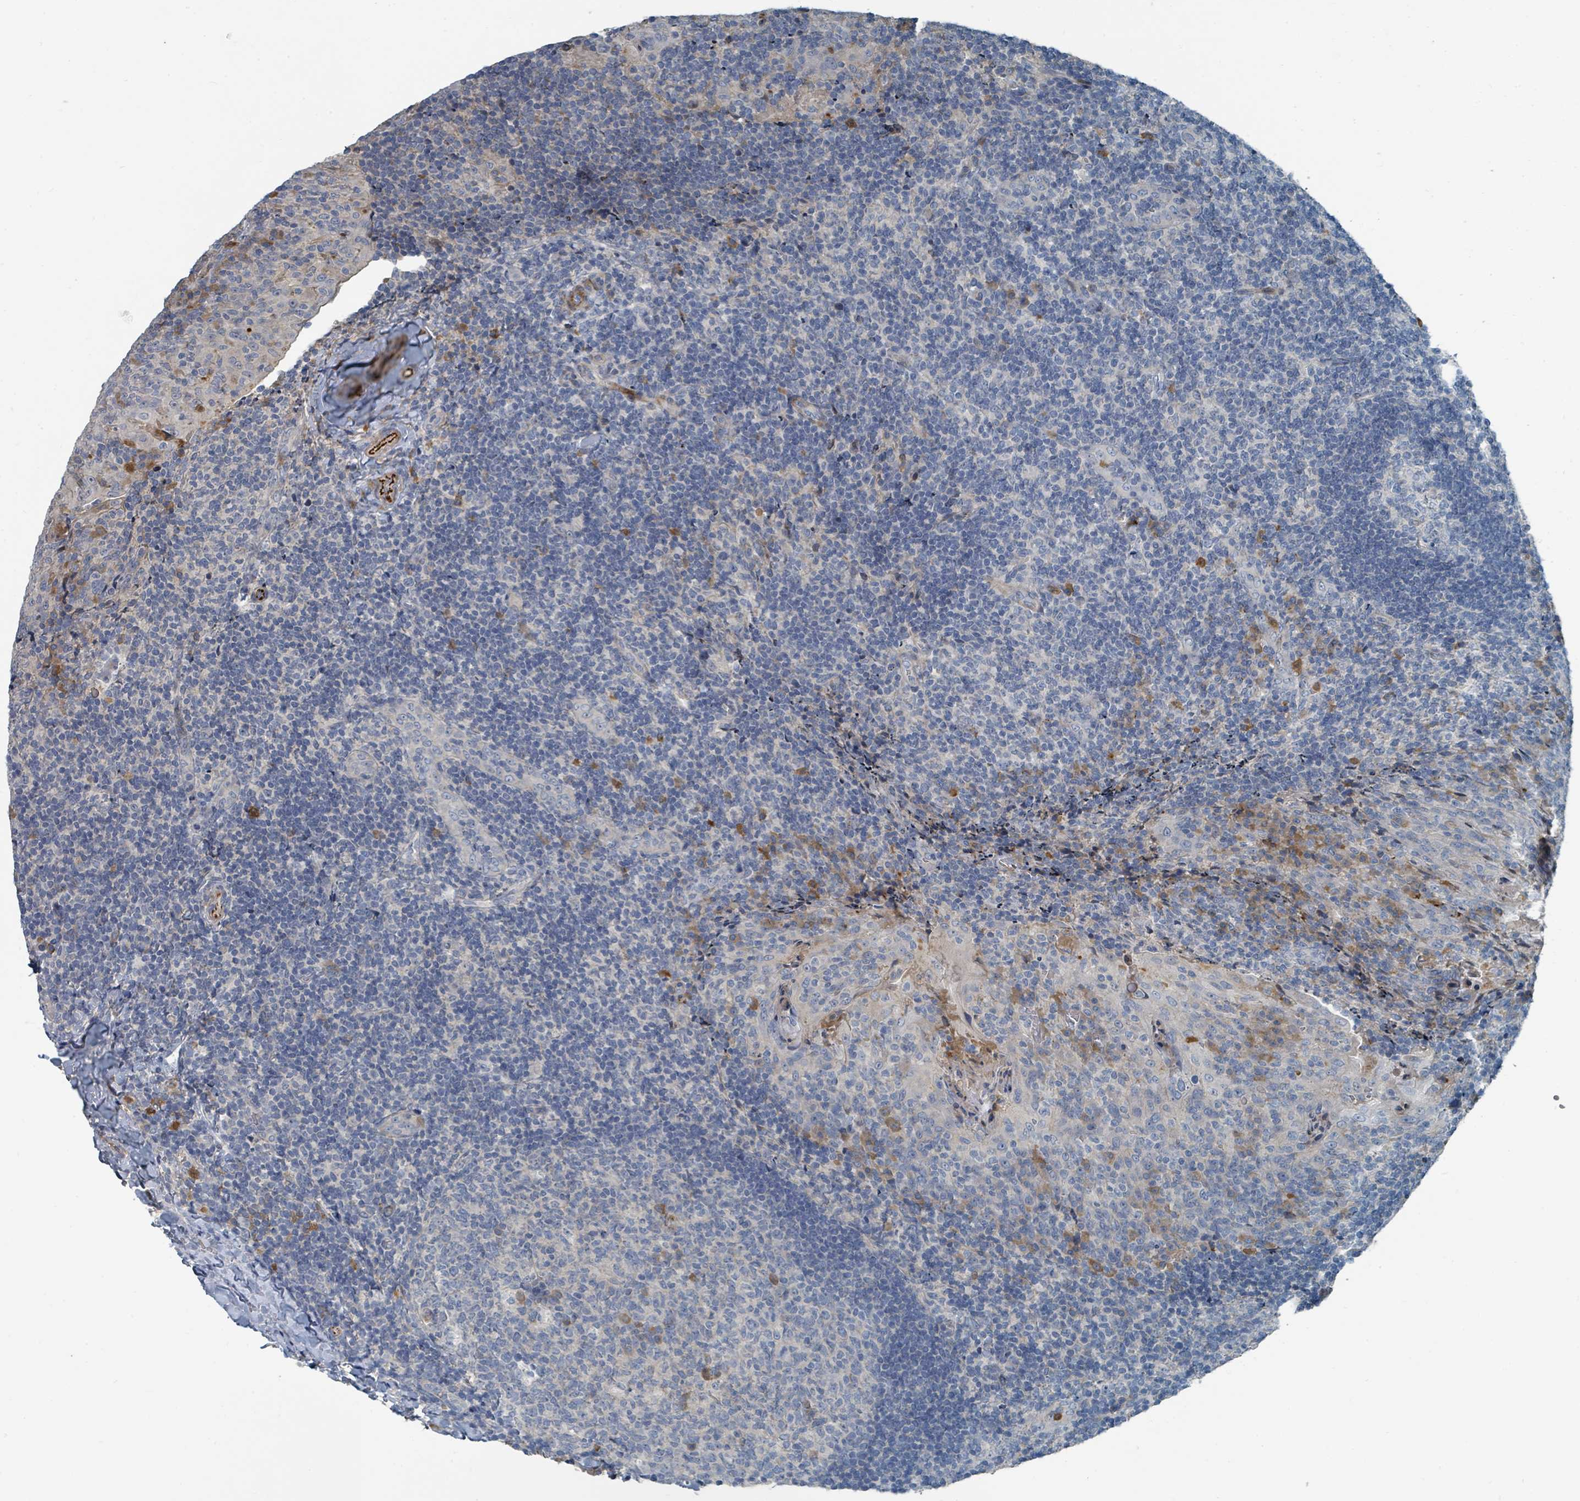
{"staining": {"intensity": "strong", "quantity": "<25%", "location": "cytoplasmic/membranous"}, "tissue": "tonsil", "cell_type": "Germinal center cells", "image_type": "normal", "snomed": [{"axis": "morphology", "description": "Normal tissue, NOS"}, {"axis": "topography", "description": "Tonsil"}], "caption": "IHC histopathology image of normal tonsil: human tonsil stained using IHC reveals medium levels of strong protein expression localized specifically in the cytoplasmic/membranous of germinal center cells, appearing as a cytoplasmic/membranous brown color.", "gene": "SLC44A5", "patient": {"sex": "male", "age": 17}}